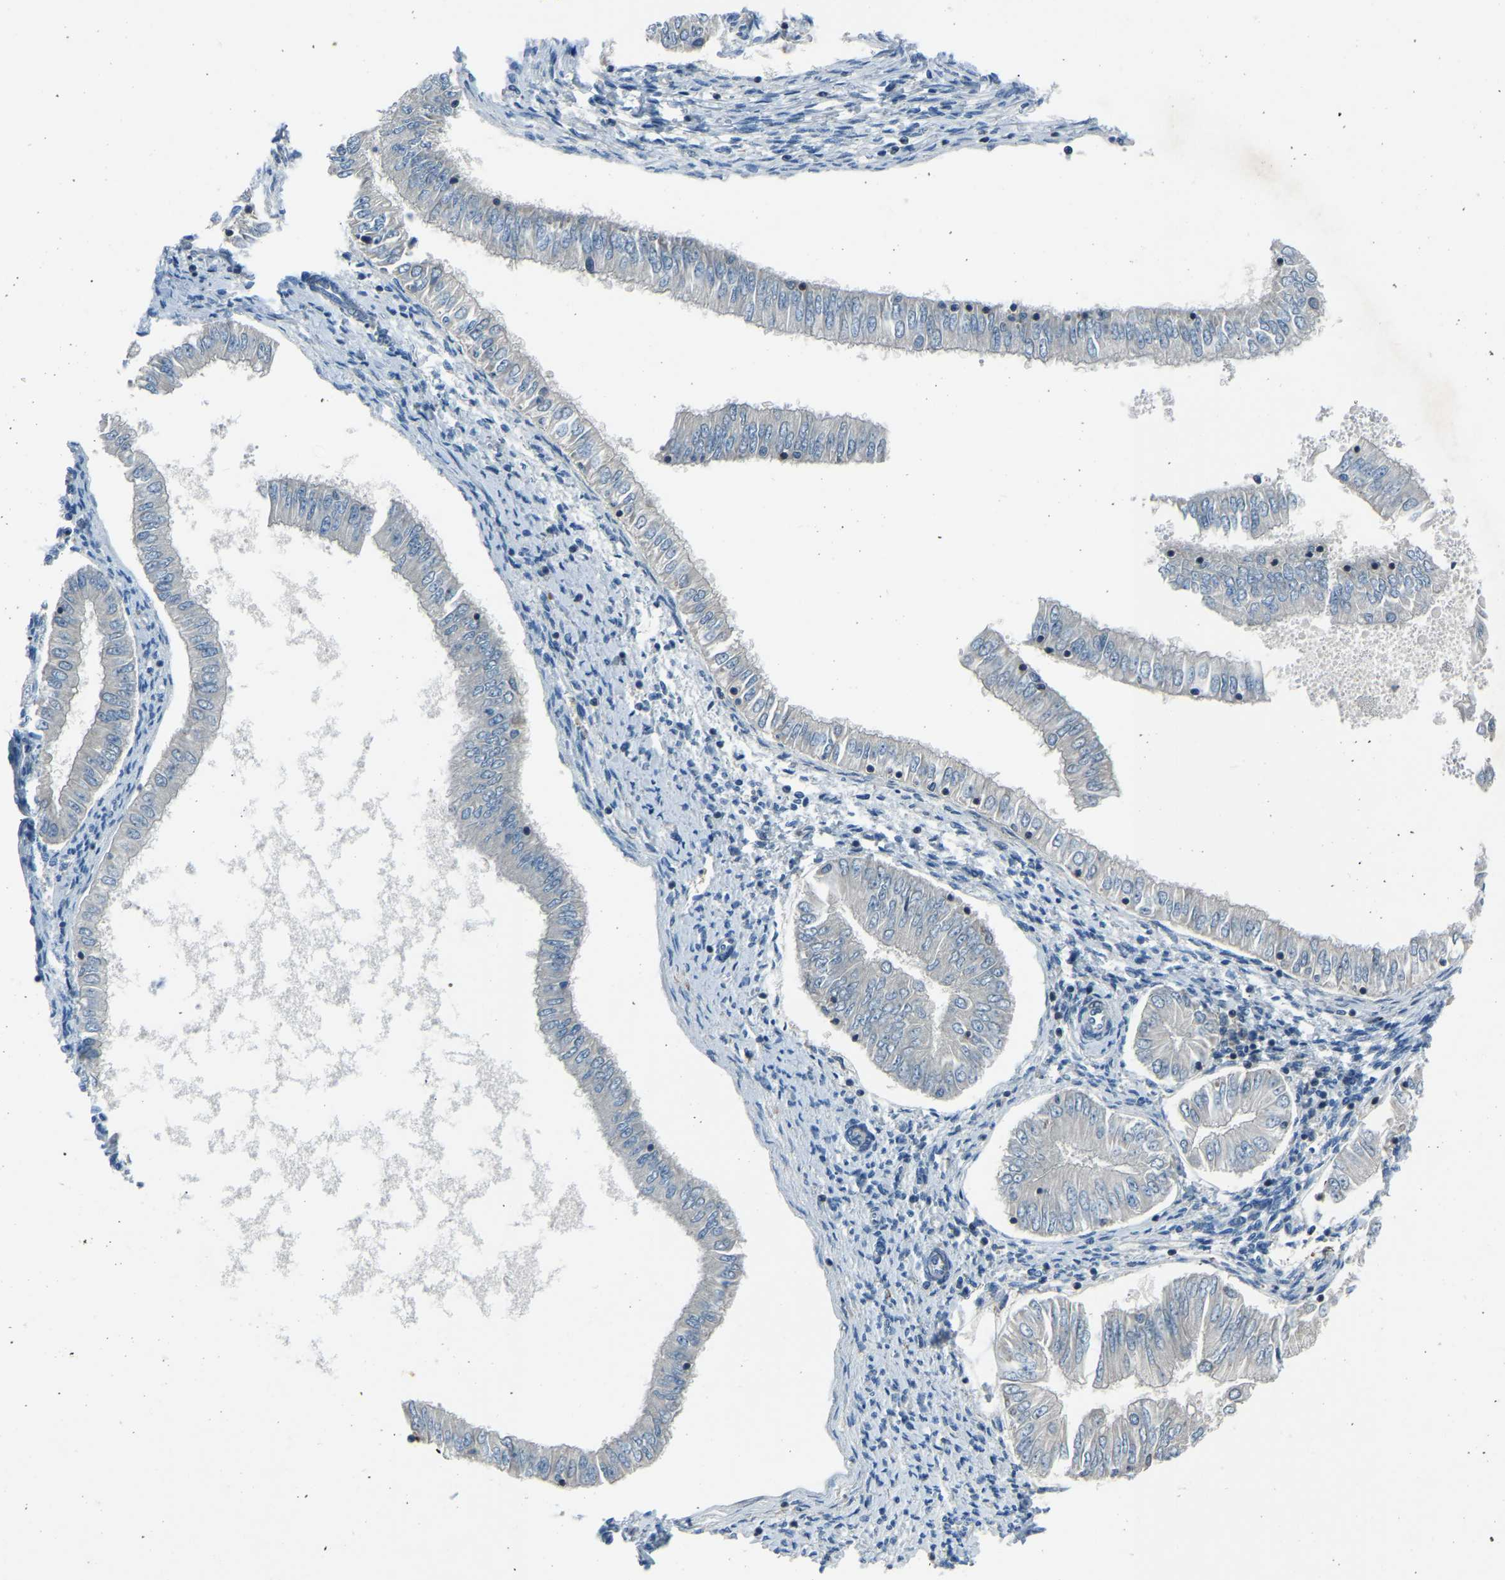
{"staining": {"intensity": "negative", "quantity": "none", "location": "none"}, "tissue": "endometrial cancer", "cell_type": "Tumor cells", "image_type": "cancer", "snomed": [{"axis": "morphology", "description": "Adenocarcinoma, NOS"}, {"axis": "topography", "description": "Endometrium"}], "caption": "High magnification brightfield microscopy of endometrial adenocarcinoma stained with DAB (brown) and counterstained with hematoxylin (blue): tumor cells show no significant positivity. (Immunohistochemistry, brightfield microscopy, high magnification).", "gene": "XIRP1", "patient": {"sex": "female", "age": 53}}